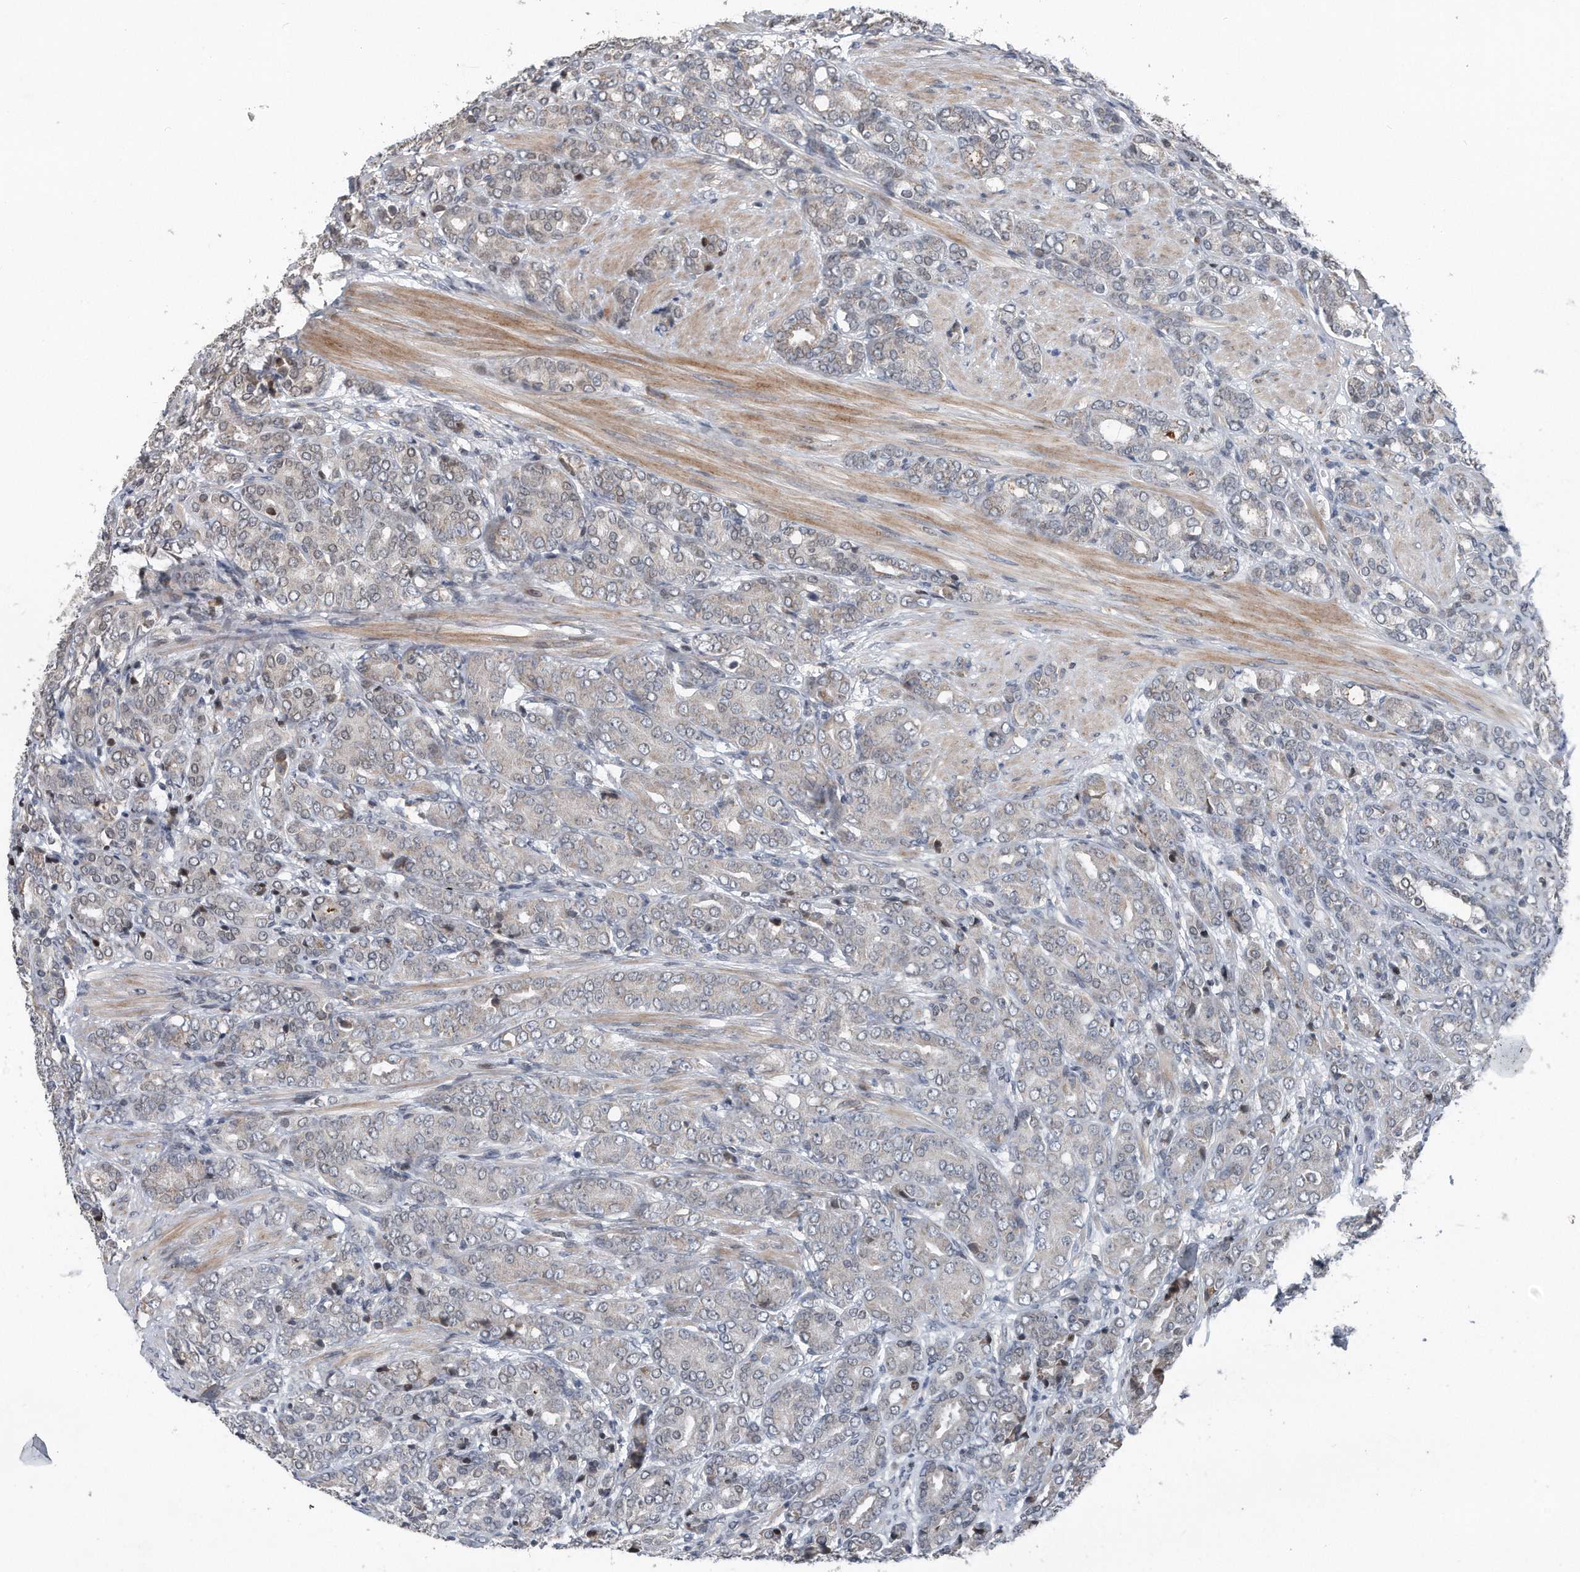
{"staining": {"intensity": "weak", "quantity": "<25%", "location": "cytoplasmic/membranous"}, "tissue": "prostate cancer", "cell_type": "Tumor cells", "image_type": "cancer", "snomed": [{"axis": "morphology", "description": "Adenocarcinoma, High grade"}, {"axis": "topography", "description": "Prostate"}], "caption": "A high-resolution micrograph shows immunohistochemistry (IHC) staining of prostate cancer (high-grade adenocarcinoma), which shows no significant staining in tumor cells.", "gene": "DST", "patient": {"sex": "male", "age": 62}}